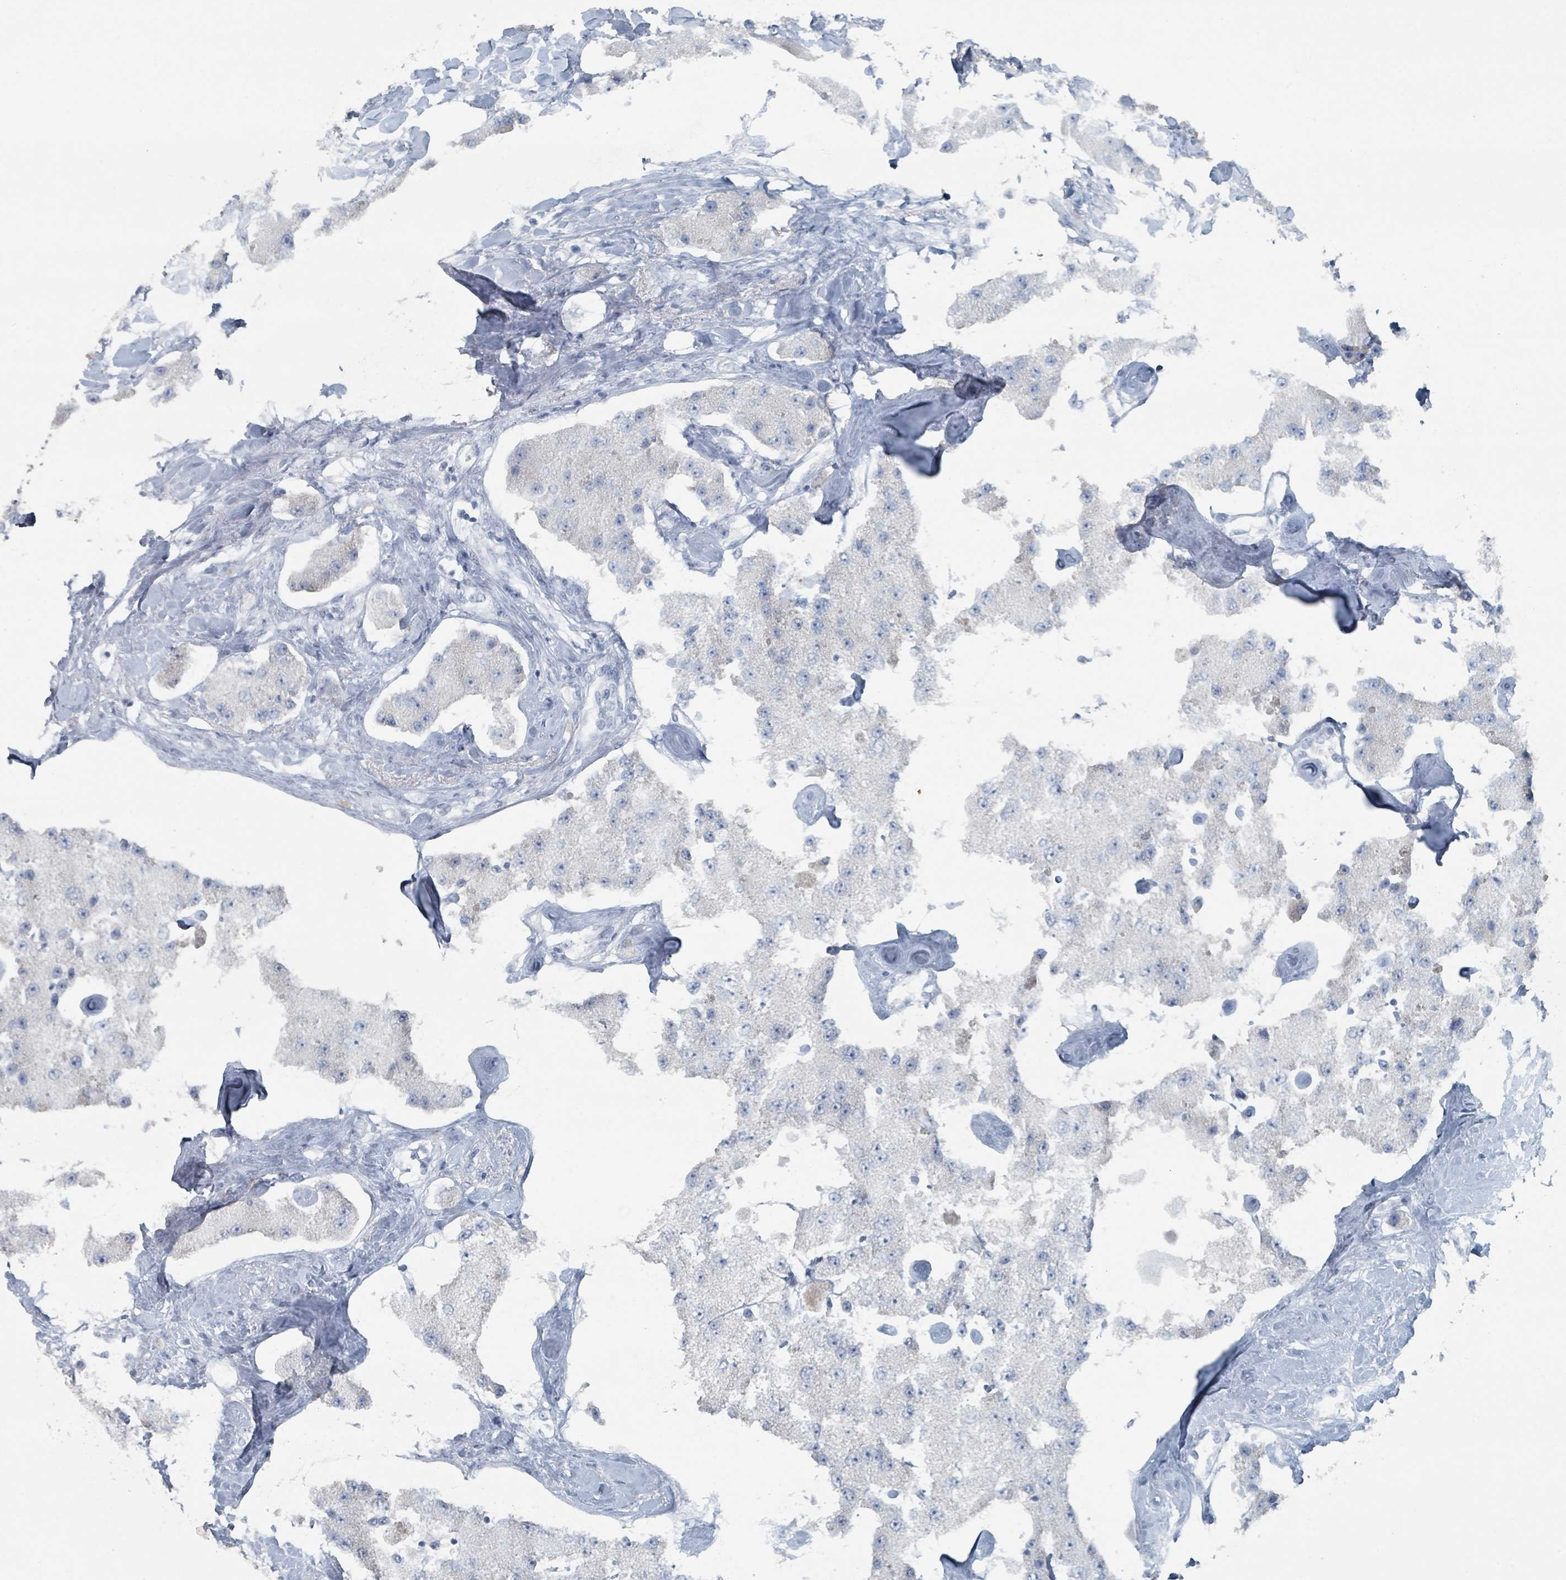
{"staining": {"intensity": "negative", "quantity": "none", "location": "none"}, "tissue": "carcinoid", "cell_type": "Tumor cells", "image_type": "cancer", "snomed": [{"axis": "morphology", "description": "Carcinoid, malignant, NOS"}, {"axis": "topography", "description": "Pancreas"}], "caption": "Immunohistochemical staining of human carcinoid reveals no significant positivity in tumor cells.", "gene": "GAMT", "patient": {"sex": "male", "age": 41}}